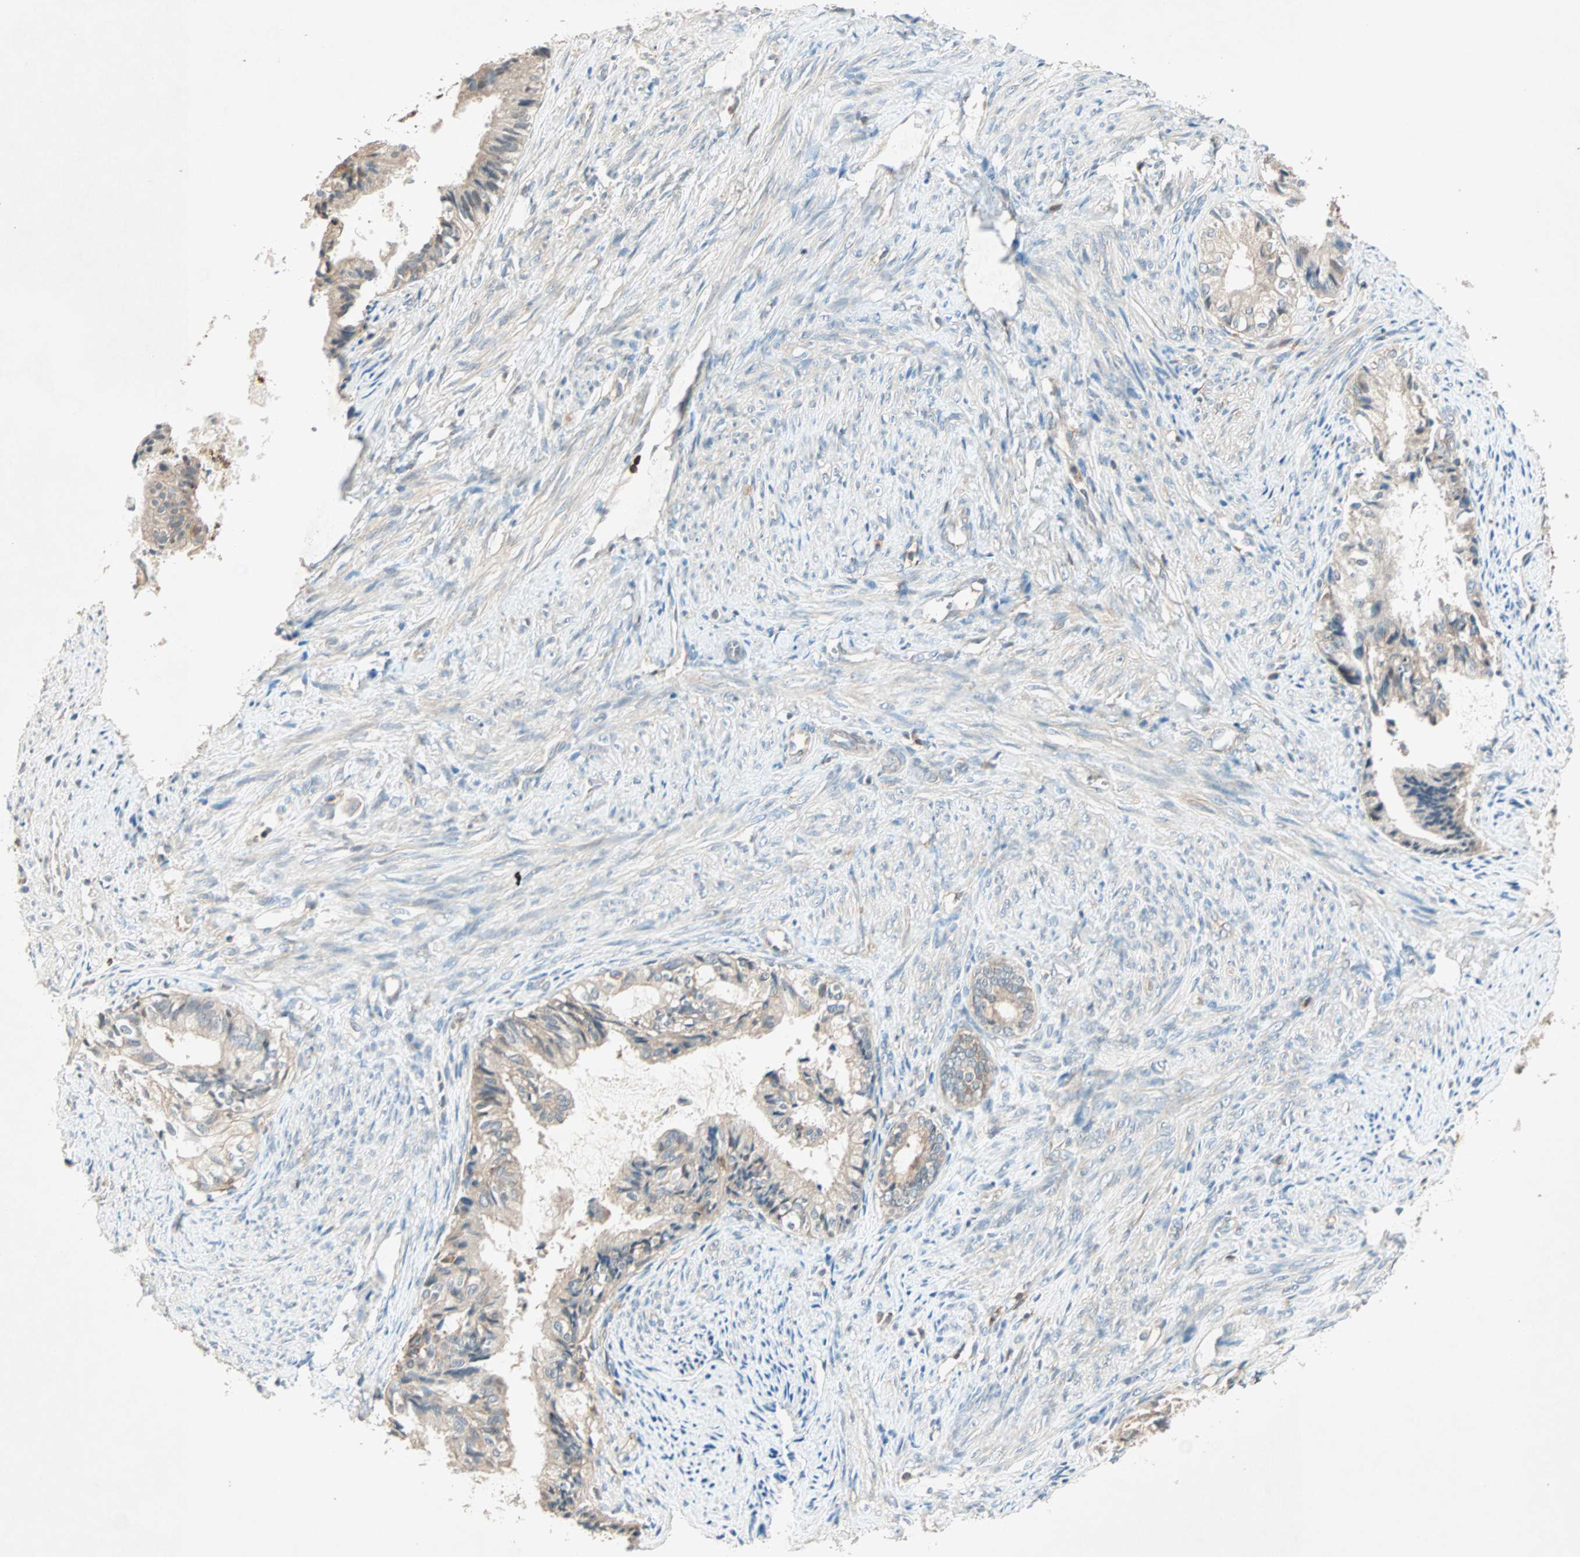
{"staining": {"intensity": "moderate", "quantity": ">75%", "location": "cytoplasmic/membranous"}, "tissue": "cervical cancer", "cell_type": "Tumor cells", "image_type": "cancer", "snomed": [{"axis": "morphology", "description": "Normal tissue, NOS"}, {"axis": "morphology", "description": "Adenocarcinoma, NOS"}, {"axis": "topography", "description": "Cervix"}, {"axis": "topography", "description": "Endometrium"}], "caption": "This is an image of immunohistochemistry (IHC) staining of cervical cancer, which shows moderate positivity in the cytoplasmic/membranous of tumor cells.", "gene": "TEC", "patient": {"sex": "female", "age": 86}}